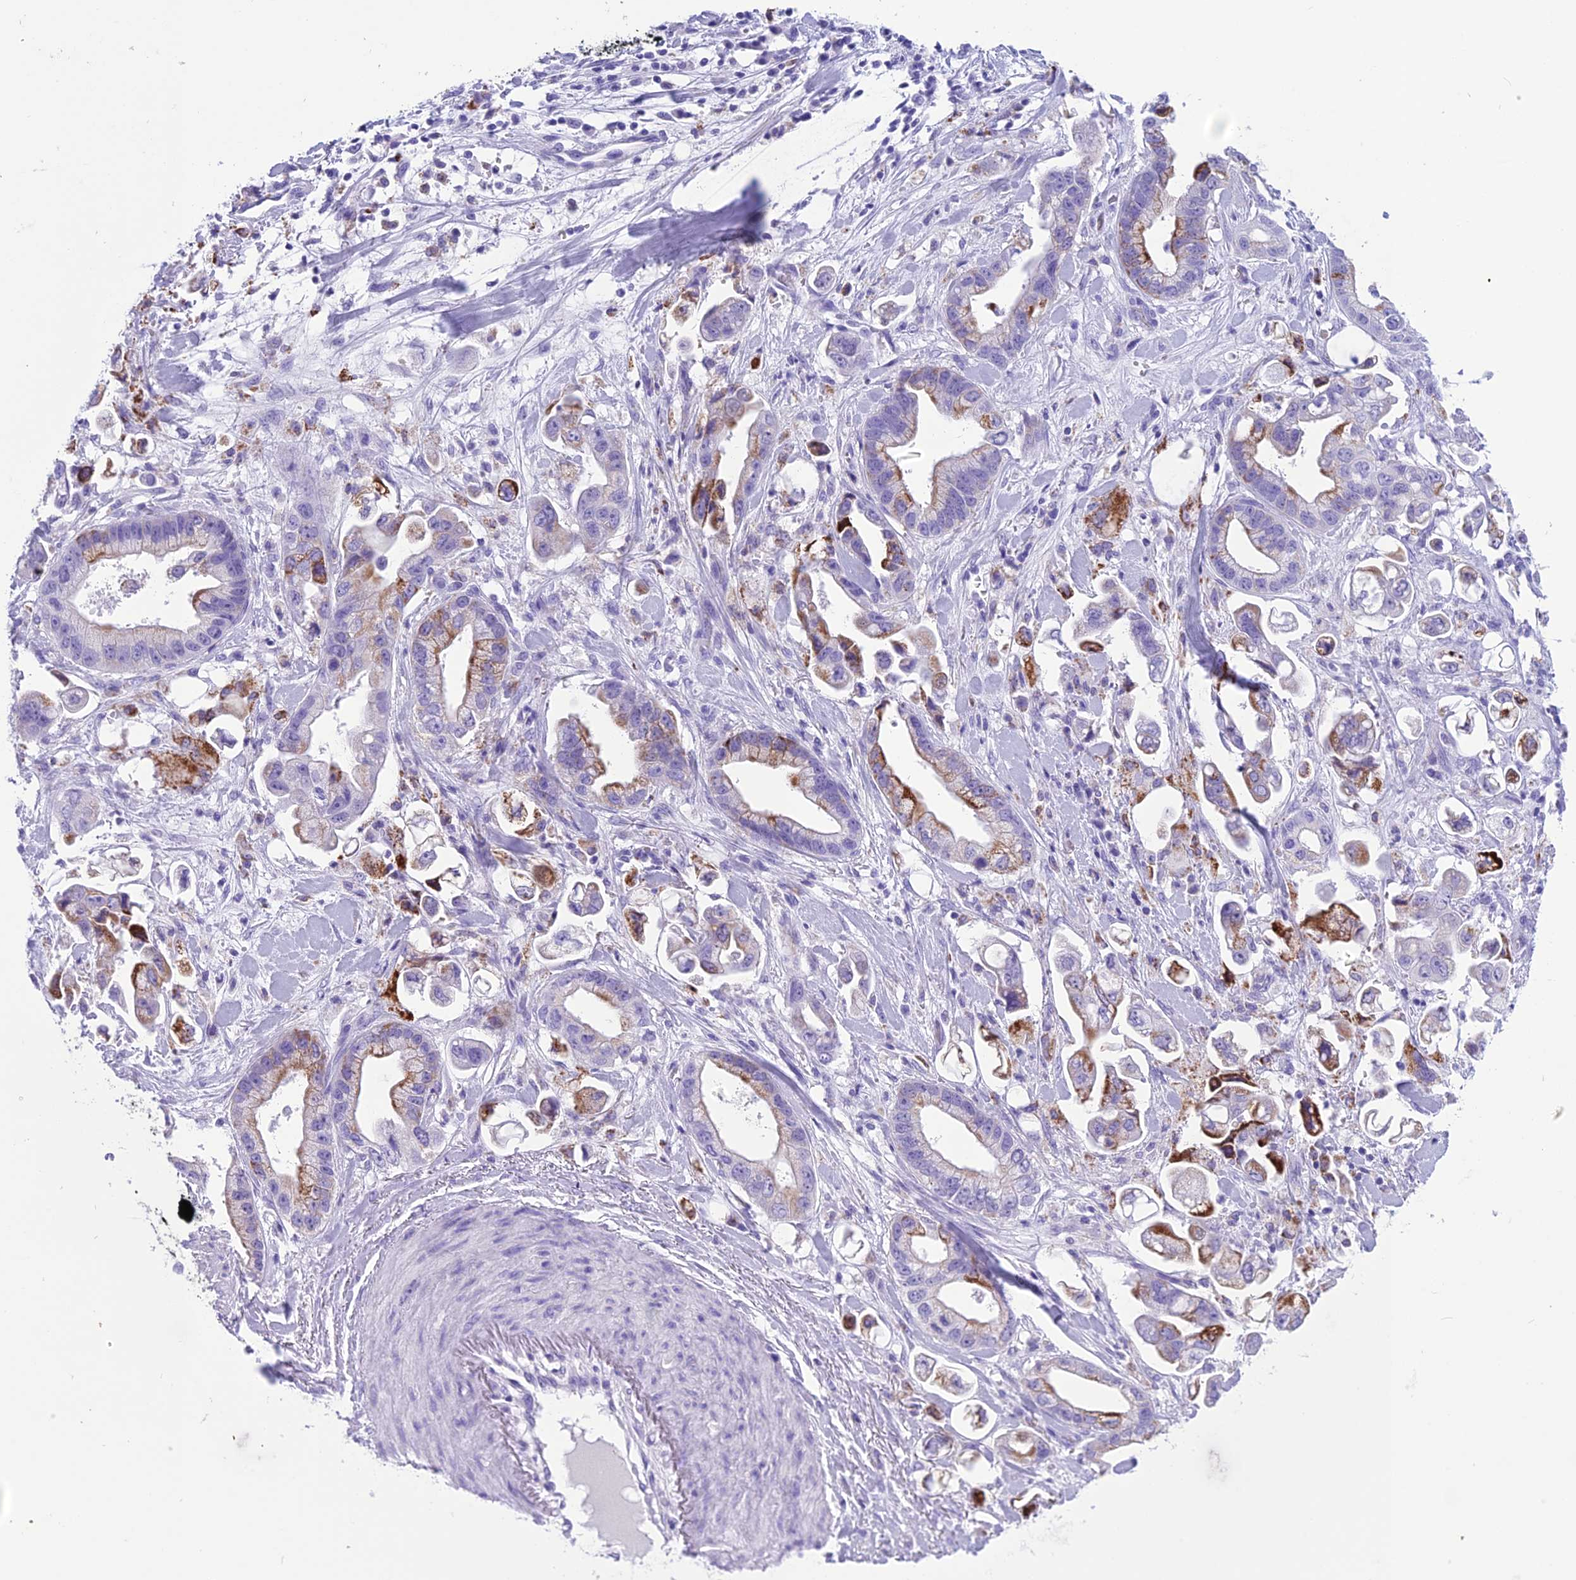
{"staining": {"intensity": "moderate", "quantity": "<25%", "location": "cytoplasmic/membranous"}, "tissue": "stomach cancer", "cell_type": "Tumor cells", "image_type": "cancer", "snomed": [{"axis": "morphology", "description": "Adenocarcinoma, NOS"}, {"axis": "topography", "description": "Stomach"}], "caption": "About <25% of tumor cells in human stomach cancer (adenocarcinoma) exhibit moderate cytoplasmic/membranous protein expression as visualized by brown immunohistochemical staining.", "gene": "TRAM1L1", "patient": {"sex": "male", "age": 62}}